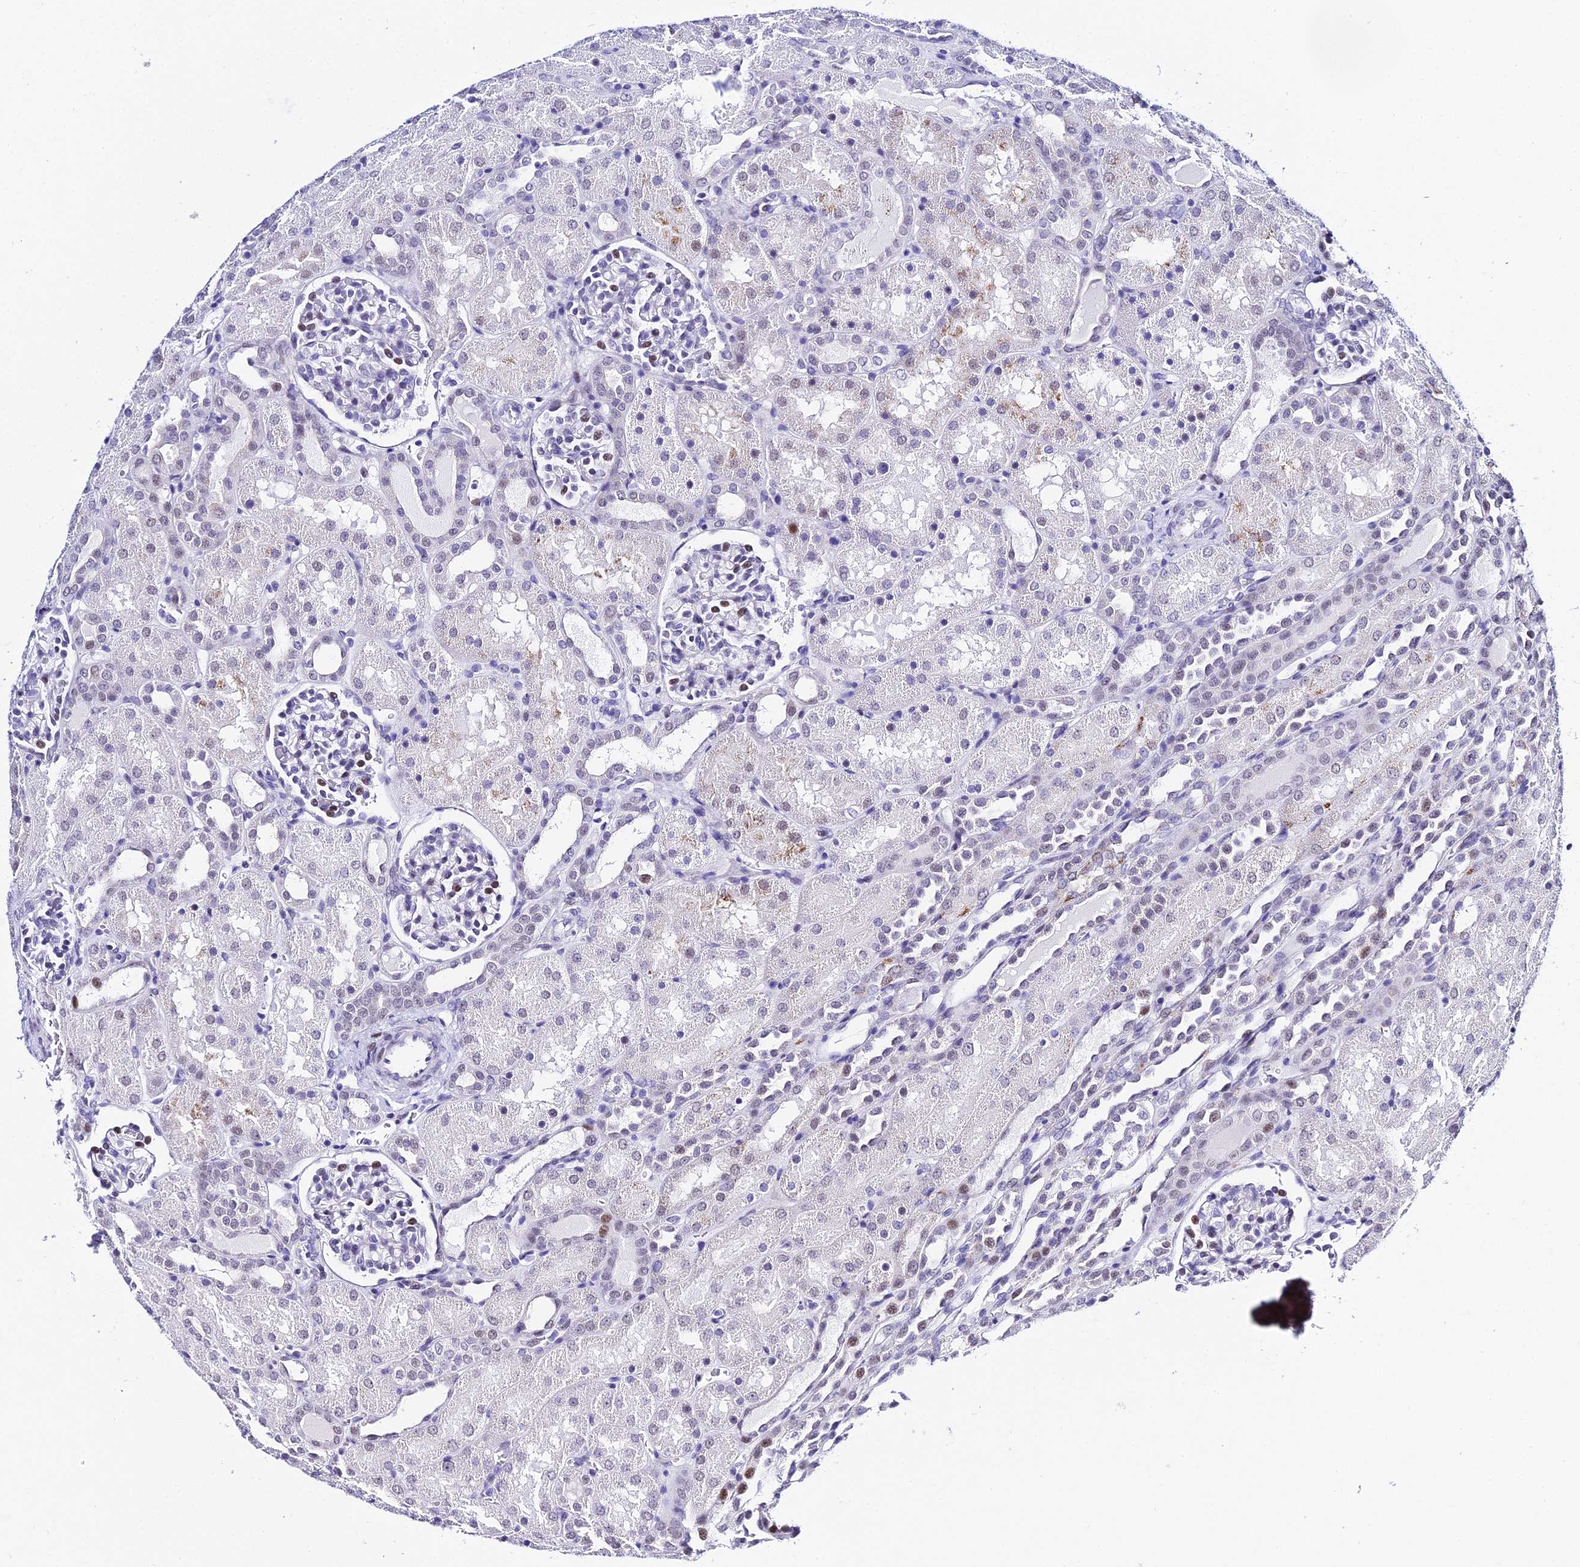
{"staining": {"intensity": "moderate", "quantity": "<25%", "location": "nuclear"}, "tissue": "kidney", "cell_type": "Cells in glomeruli", "image_type": "normal", "snomed": [{"axis": "morphology", "description": "Normal tissue, NOS"}, {"axis": "topography", "description": "Kidney"}], "caption": "Immunohistochemical staining of normal human kidney displays low levels of moderate nuclear positivity in about <25% of cells in glomeruli. The staining was performed using DAB to visualize the protein expression in brown, while the nuclei were stained in blue with hematoxylin (Magnification: 20x).", "gene": "POFUT2", "patient": {"sex": "male", "age": 1}}